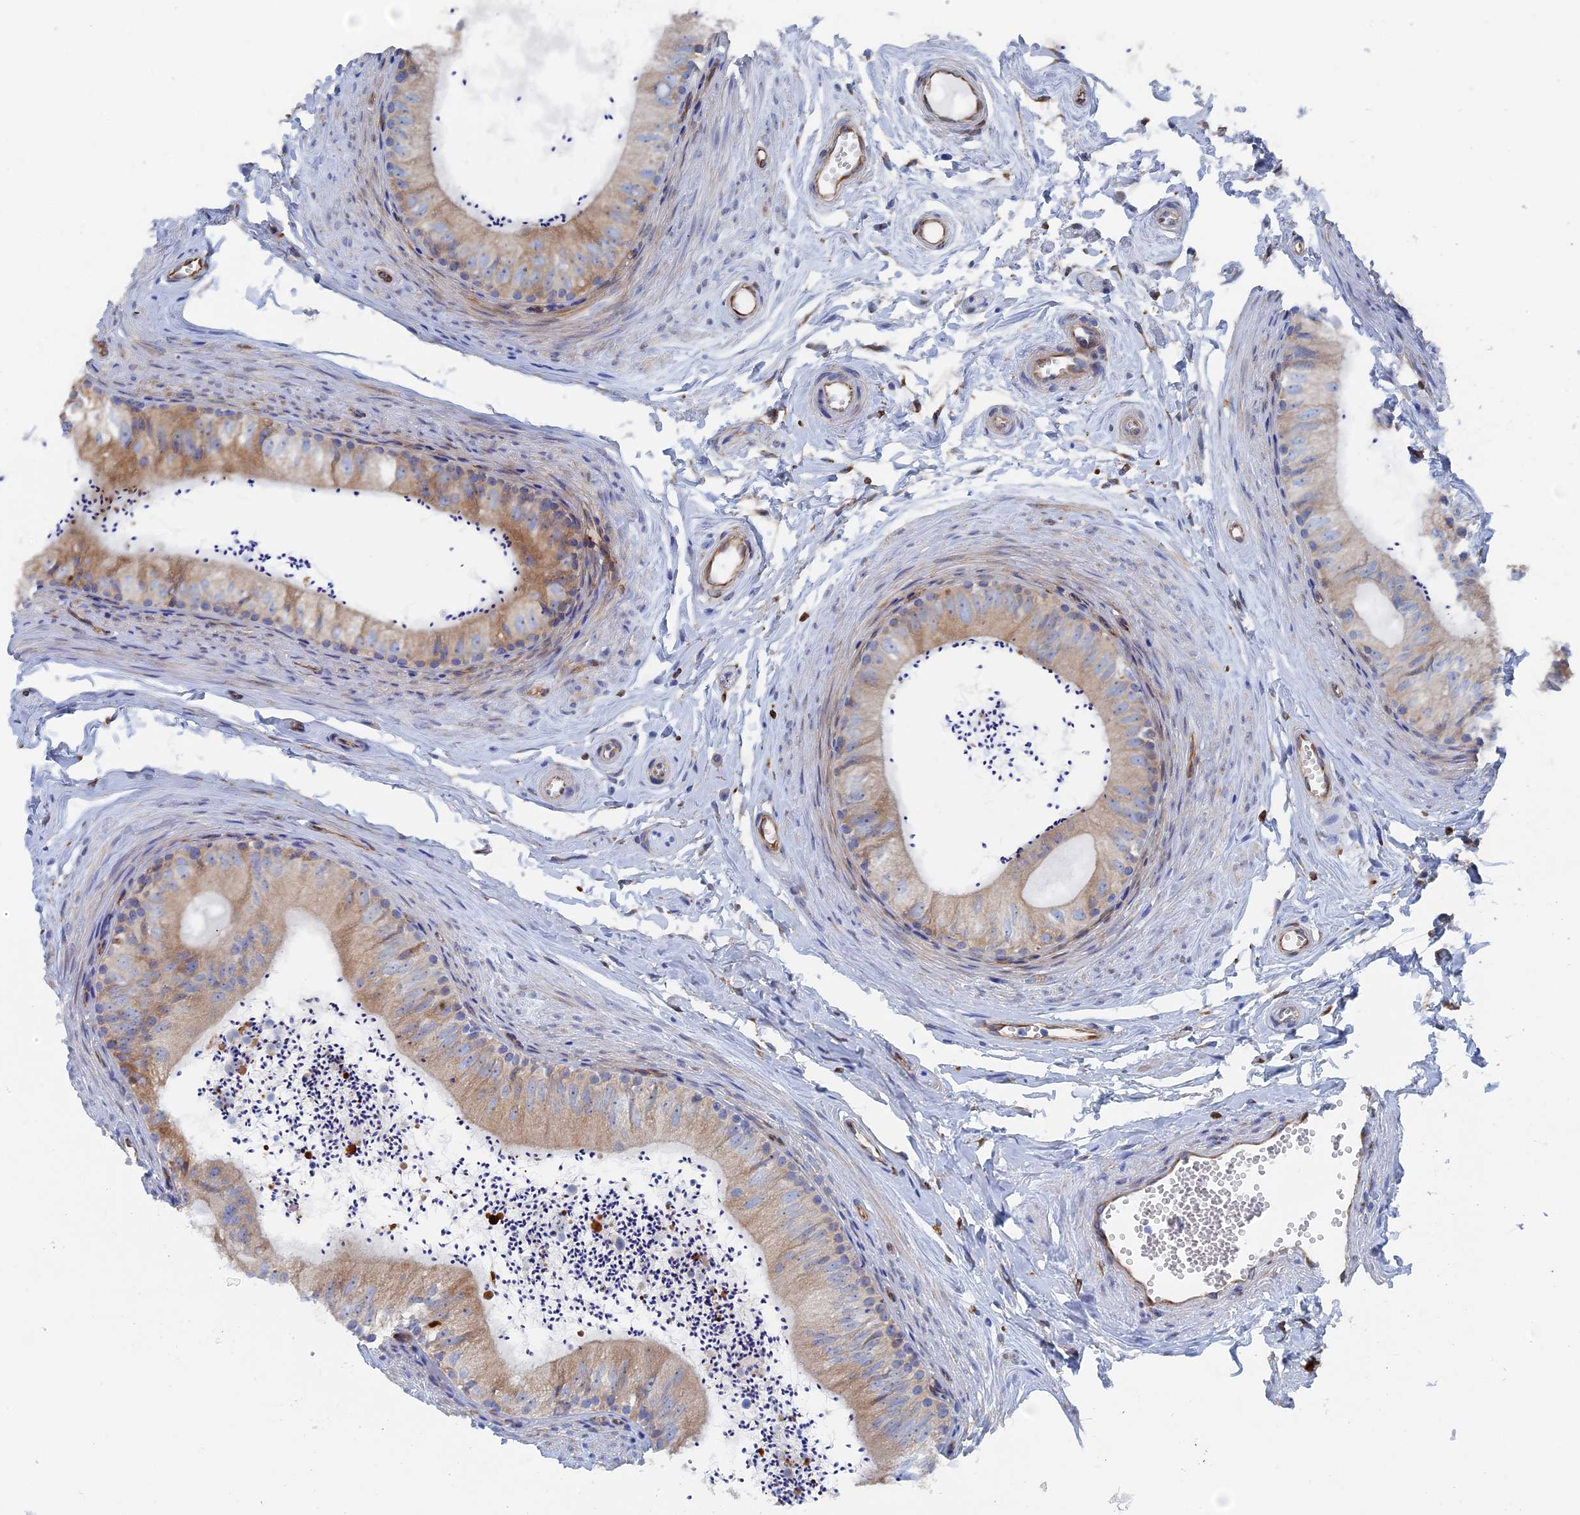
{"staining": {"intensity": "moderate", "quantity": ">75%", "location": "cytoplasmic/membranous"}, "tissue": "epididymis", "cell_type": "Glandular cells", "image_type": "normal", "snomed": [{"axis": "morphology", "description": "Normal tissue, NOS"}, {"axis": "topography", "description": "Epididymis"}], "caption": "Immunohistochemistry histopathology image of normal epididymis: human epididymis stained using IHC reveals medium levels of moderate protein expression localized specifically in the cytoplasmic/membranous of glandular cells, appearing as a cytoplasmic/membranous brown color.", "gene": "COG7", "patient": {"sex": "male", "age": 56}}